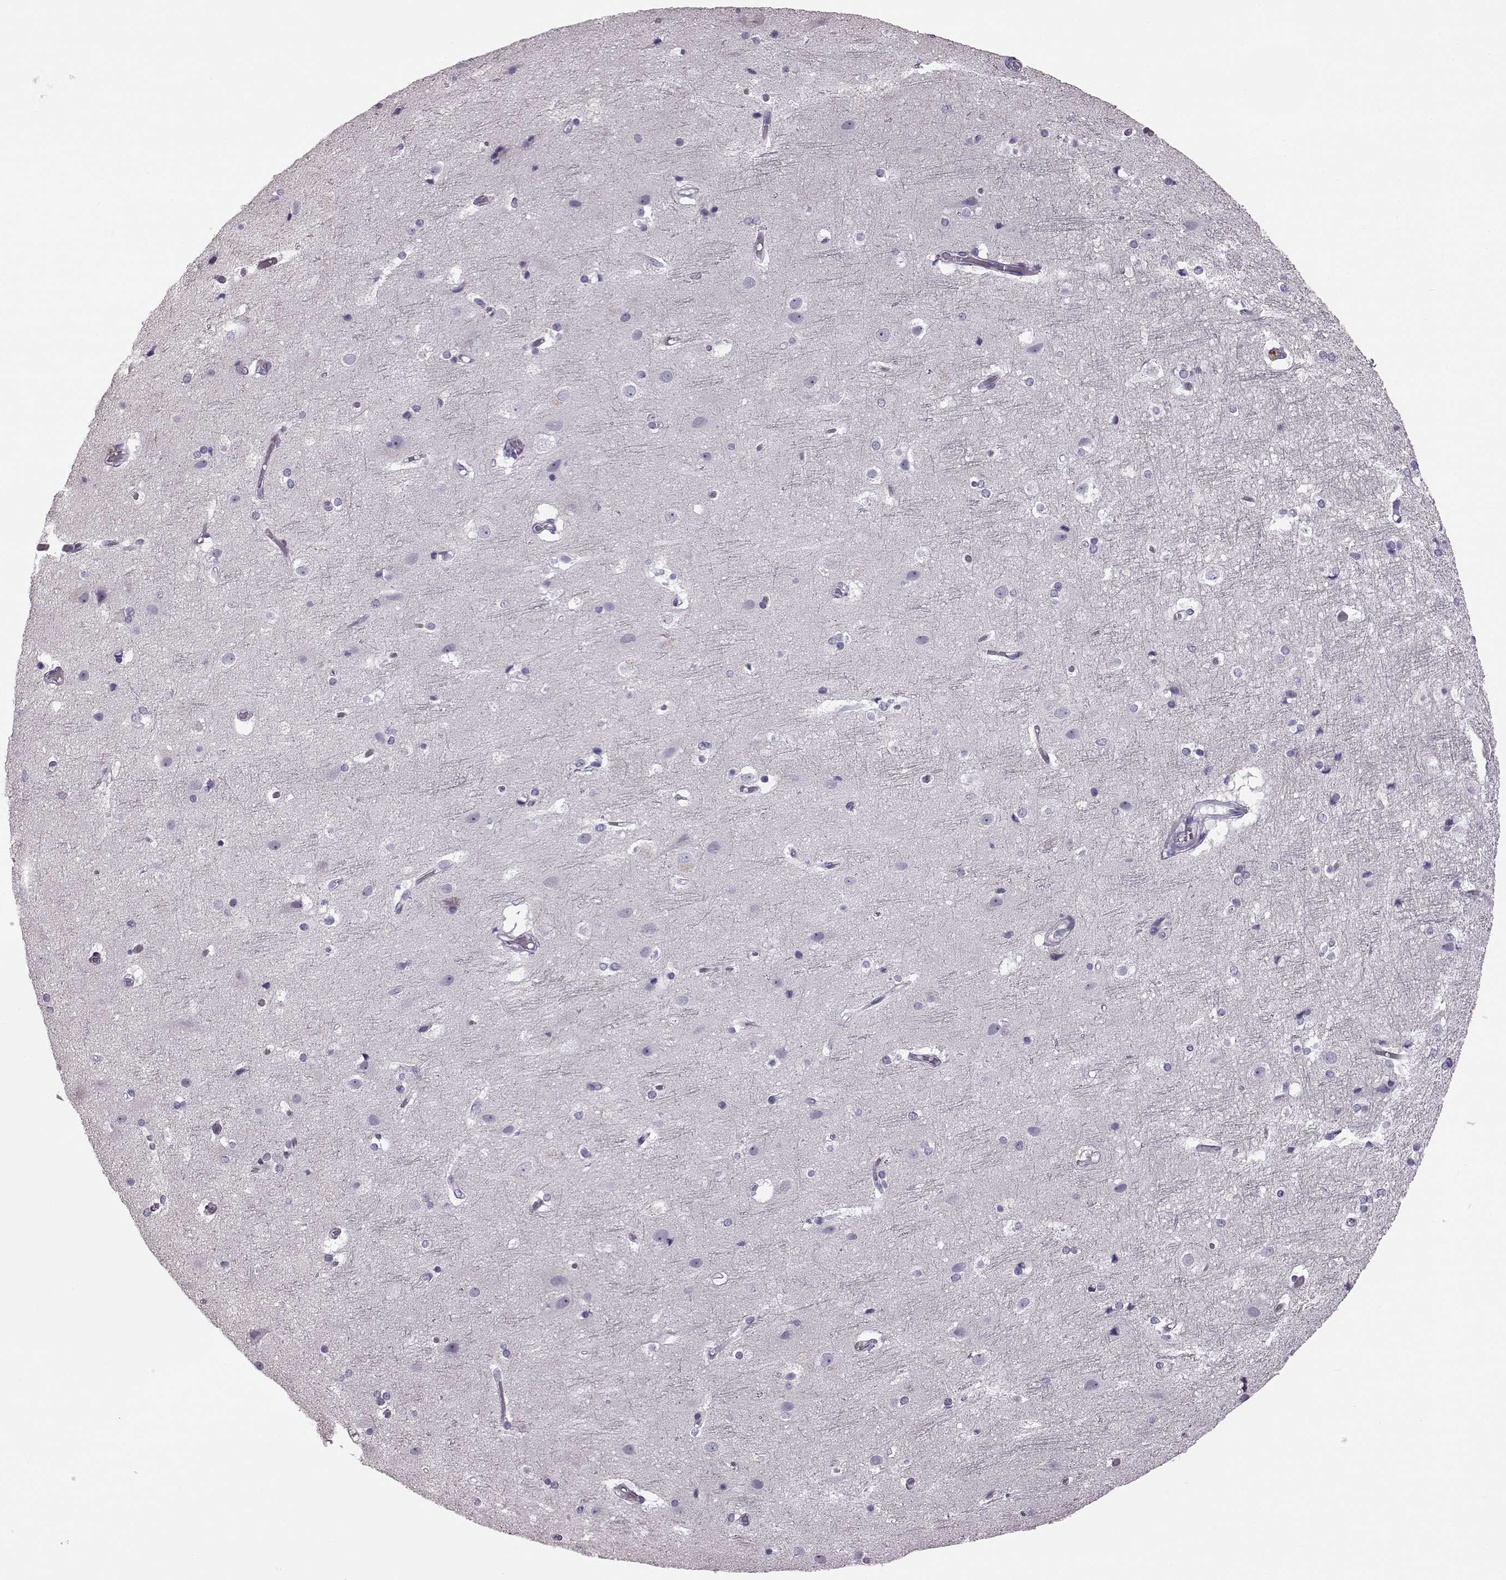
{"staining": {"intensity": "negative", "quantity": "none", "location": "none"}, "tissue": "cerebral cortex", "cell_type": "Endothelial cells", "image_type": "normal", "snomed": [{"axis": "morphology", "description": "Normal tissue, NOS"}, {"axis": "topography", "description": "Cerebral cortex"}], "caption": "This histopathology image is of unremarkable cerebral cortex stained with immunohistochemistry to label a protein in brown with the nuclei are counter-stained blue. There is no expression in endothelial cells. (DAB (3,3'-diaminobenzidine) IHC with hematoxylin counter stain).", "gene": "AIPL1", "patient": {"sex": "female", "age": 52}}